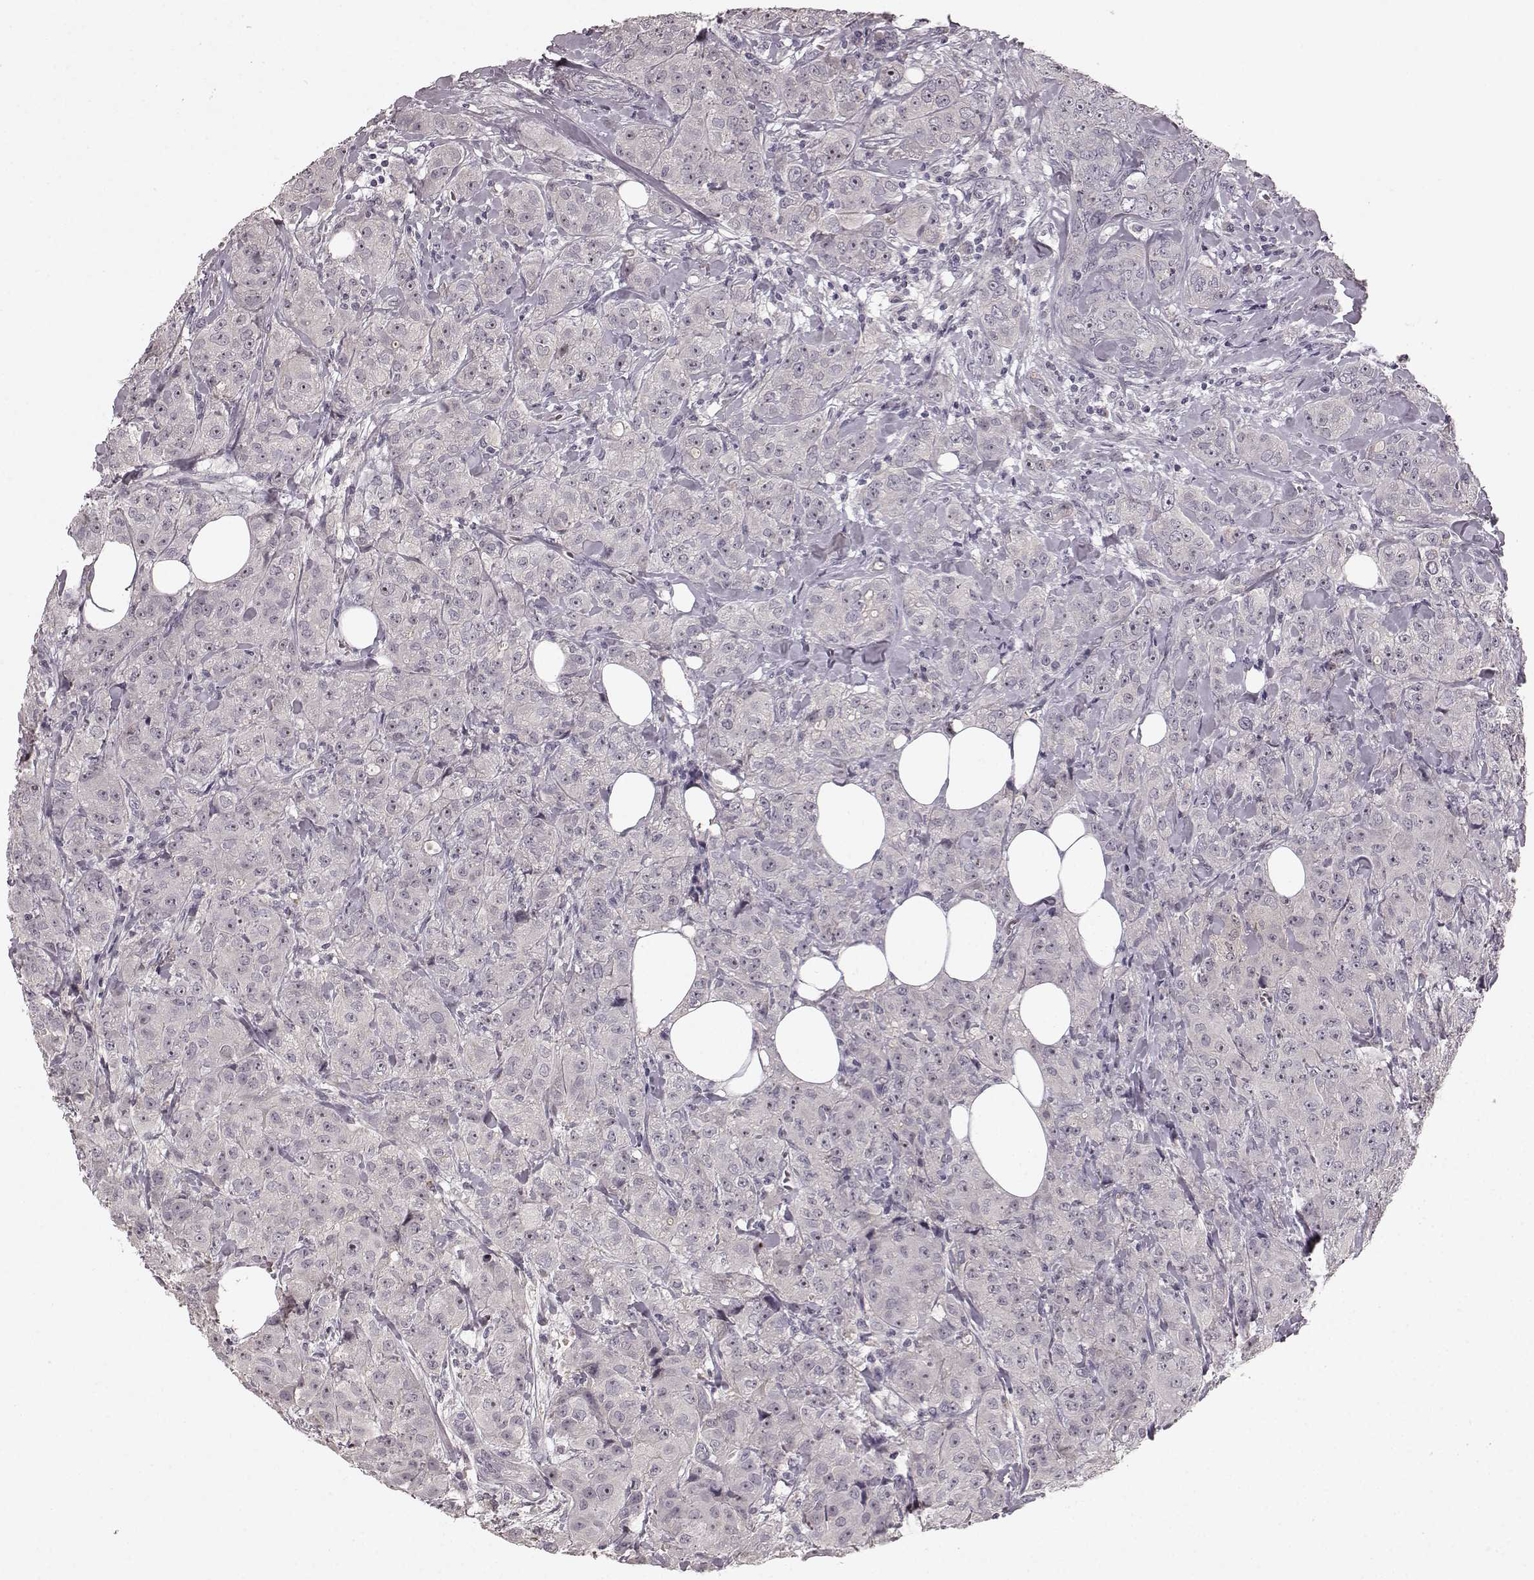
{"staining": {"intensity": "negative", "quantity": "none", "location": "none"}, "tissue": "breast cancer", "cell_type": "Tumor cells", "image_type": "cancer", "snomed": [{"axis": "morphology", "description": "Duct carcinoma"}, {"axis": "topography", "description": "Breast"}], "caption": "Immunohistochemistry (IHC) histopathology image of neoplastic tissue: human intraductal carcinoma (breast) stained with DAB (3,3'-diaminobenzidine) displays no significant protein positivity in tumor cells.", "gene": "SLC22A18", "patient": {"sex": "female", "age": 43}}